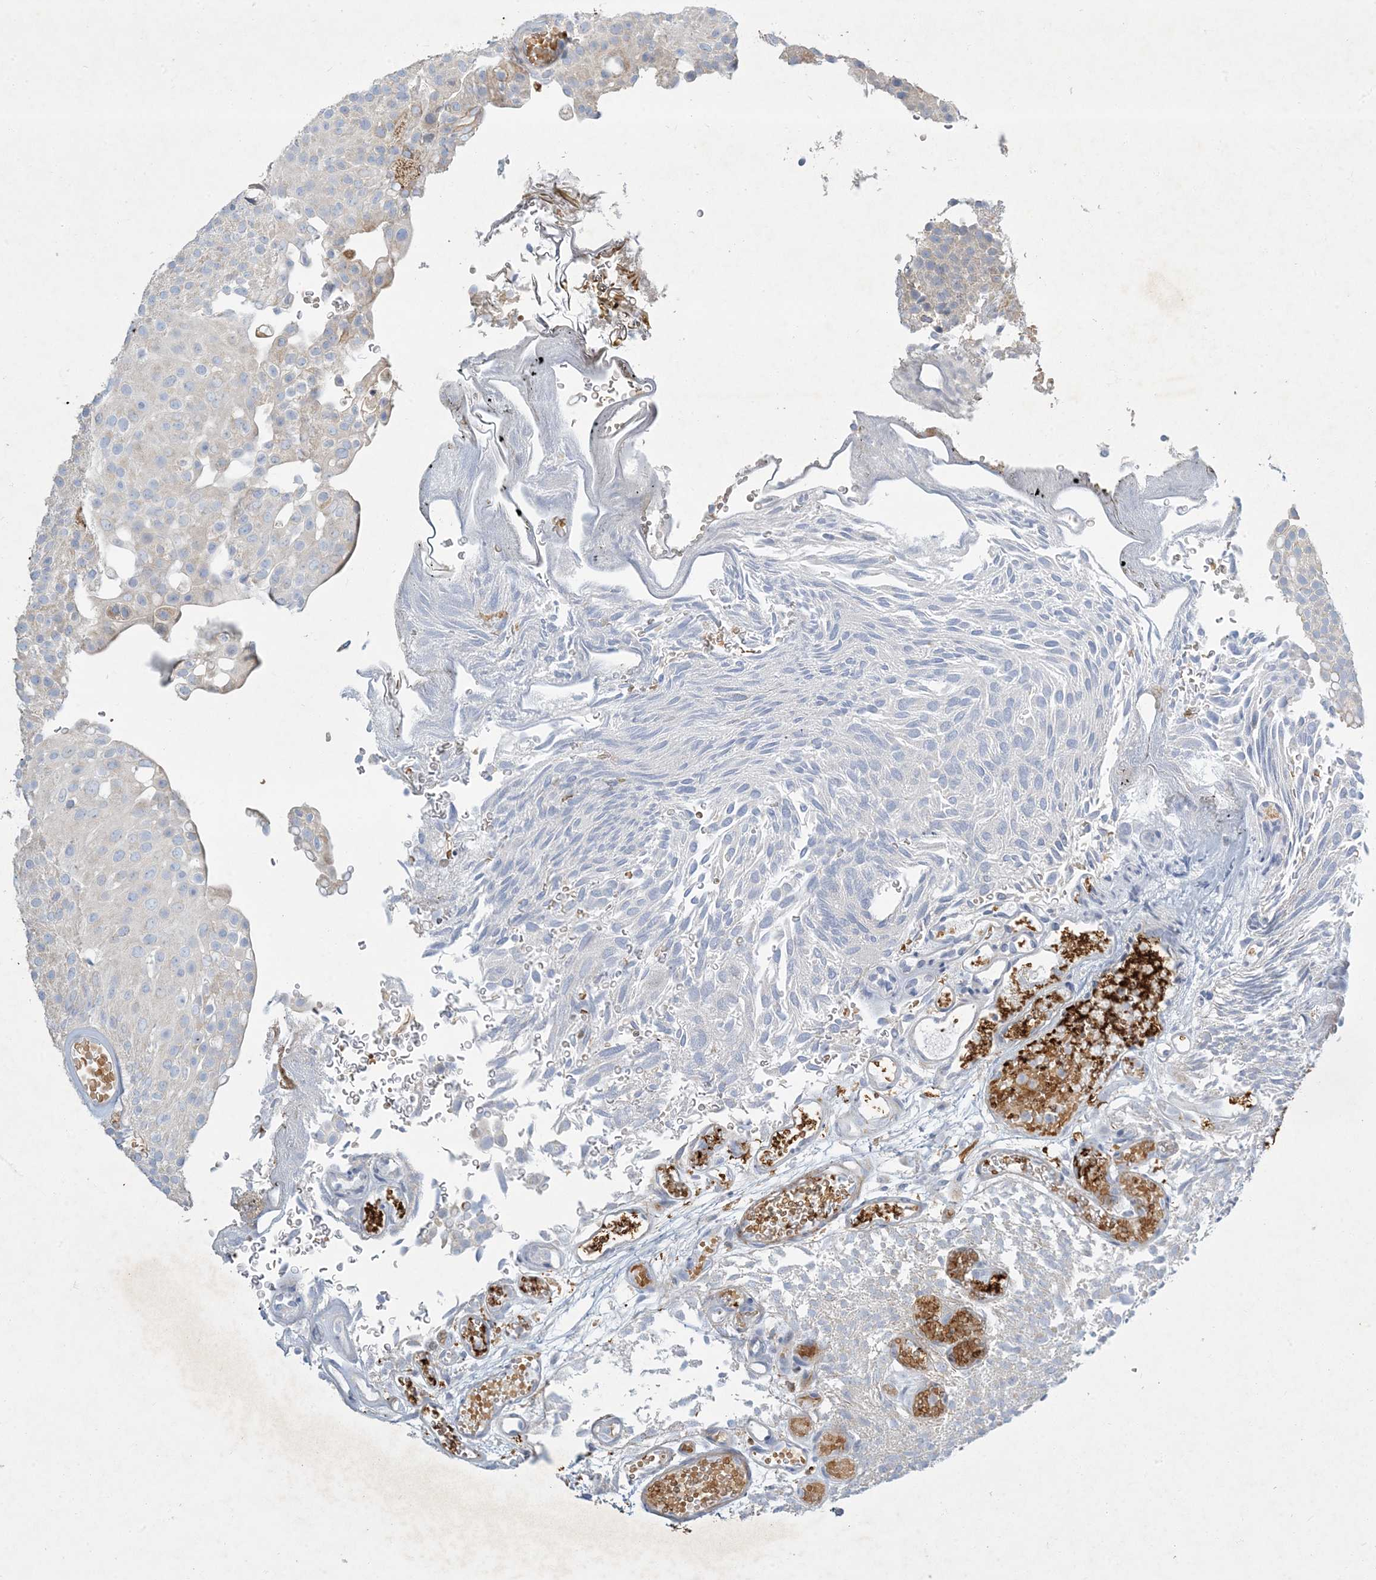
{"staining": {"intensity": "negative", "quantity": "none", "location": "none"}, "tissue": "urothelial cancer", "cell_type": "Tumor cells", "image_type": "cancer", "snomed": [{"axis": "morphology", "description": "Urothelial carcinoma, Low grade"}, {"axis": "topography", "description": "Urinary bladder"}], "caption": "Immunohistochemical staining of human urothelial carcinoma (low-grade) exhibits no significant positivity in tumor cells.", "gene": "LTN1", "patient": {"sex": "male", "age": 78}}